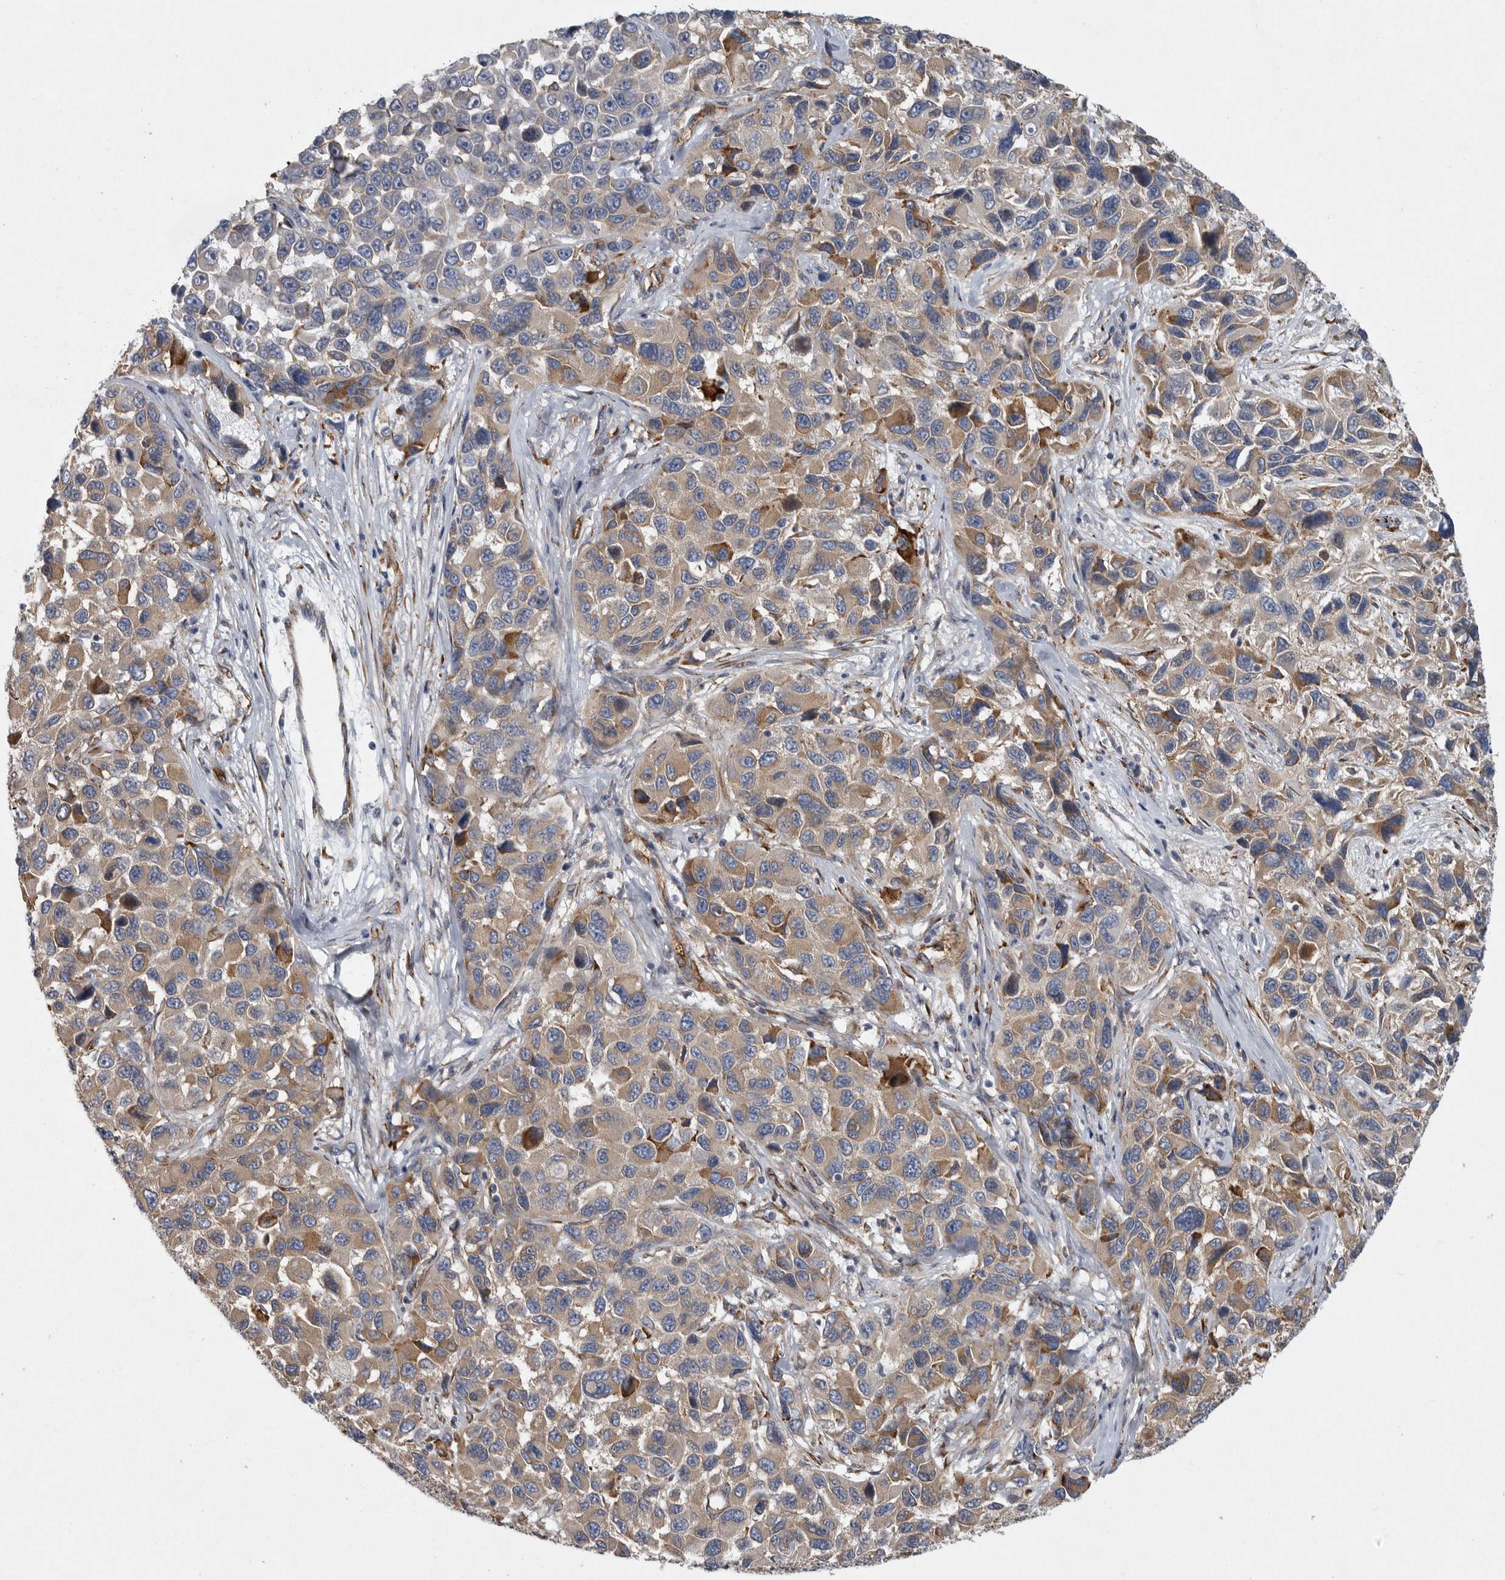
{"staining": {"intensity": "weak", "quantity": "25%-75%", "location": "cytoplasmic/membranous"}, "tissue": "melanoma", "cell_type": "Tumor cells", "image_type": "cancer", "snomed": [{"axis": "morphology", "description": "Malignant melanoma, NOS"}, {"axis": "topography", "description": "Skin"}], "caption": "Immunohistochemistry (IHC) image of neoplastic tissue: malignant melanoma stained using immunohistochemistry (IHC) reveals low levels of weak protein expression localized specifically in the cytoplasmic/membranous of tumor cells, appearing as a cytoplasmic/membranous brown color.", "gene": "MINPP1", "patient": {"sex": "male", "age": 53}}